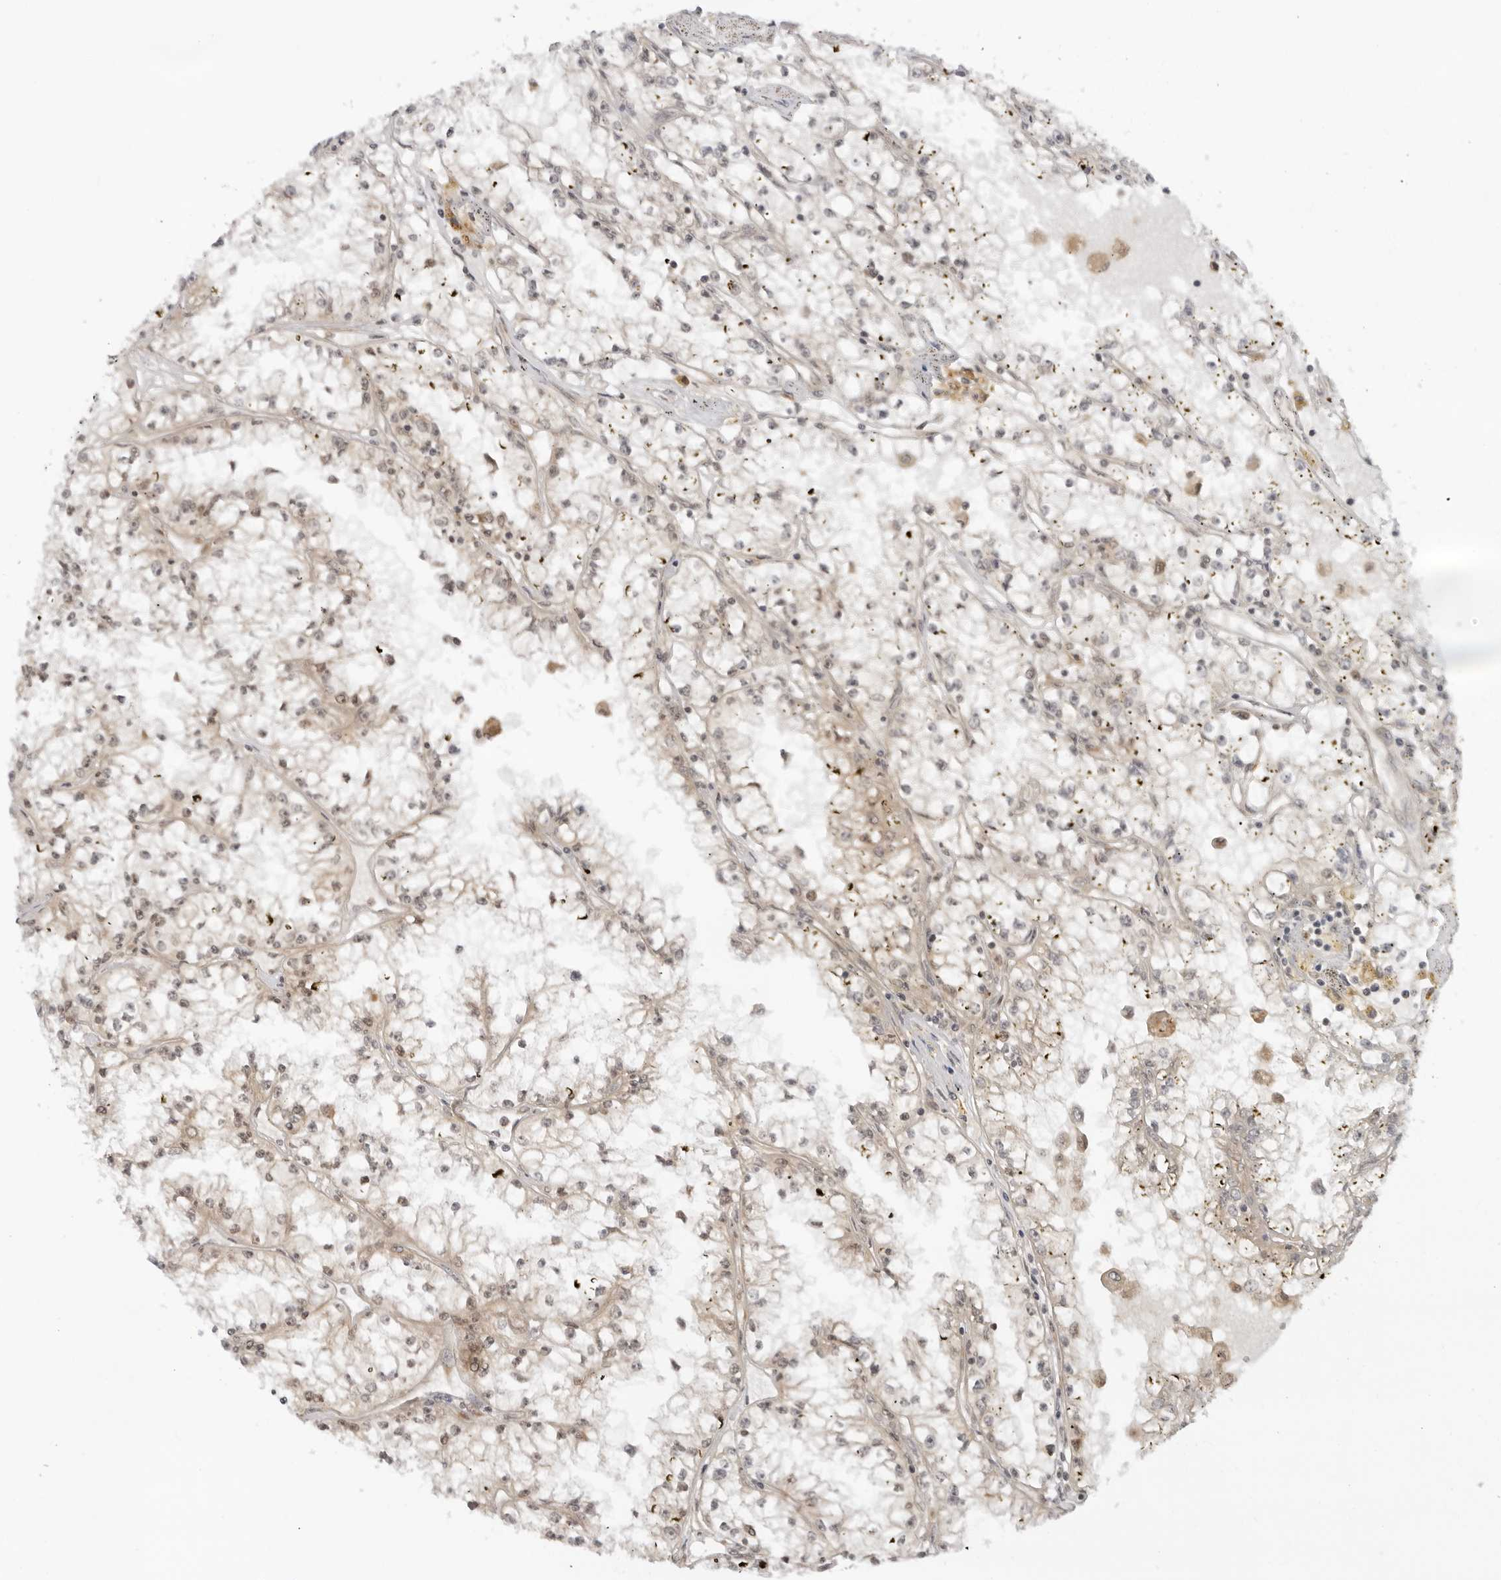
{"staining": {"intensity": "weak", "quantity": "<25%", "location": "cytoplasmic/membranous,nuclear"}, "tissue": "renal cancer", "cell_type": "Tumor cells", "image_type": "cancer", "snomed": [{"axis": "morphology", "description": "Adenocarcinoma, NOS"}, {"axis": "topography", "description": "Kidney"}], "caption": "Tumor cells are negative for brown protein staining in renal cancer (adenocarcinoma).", "gene": "PRRC2C", "patient": {"sex": "male", "age": 56}}